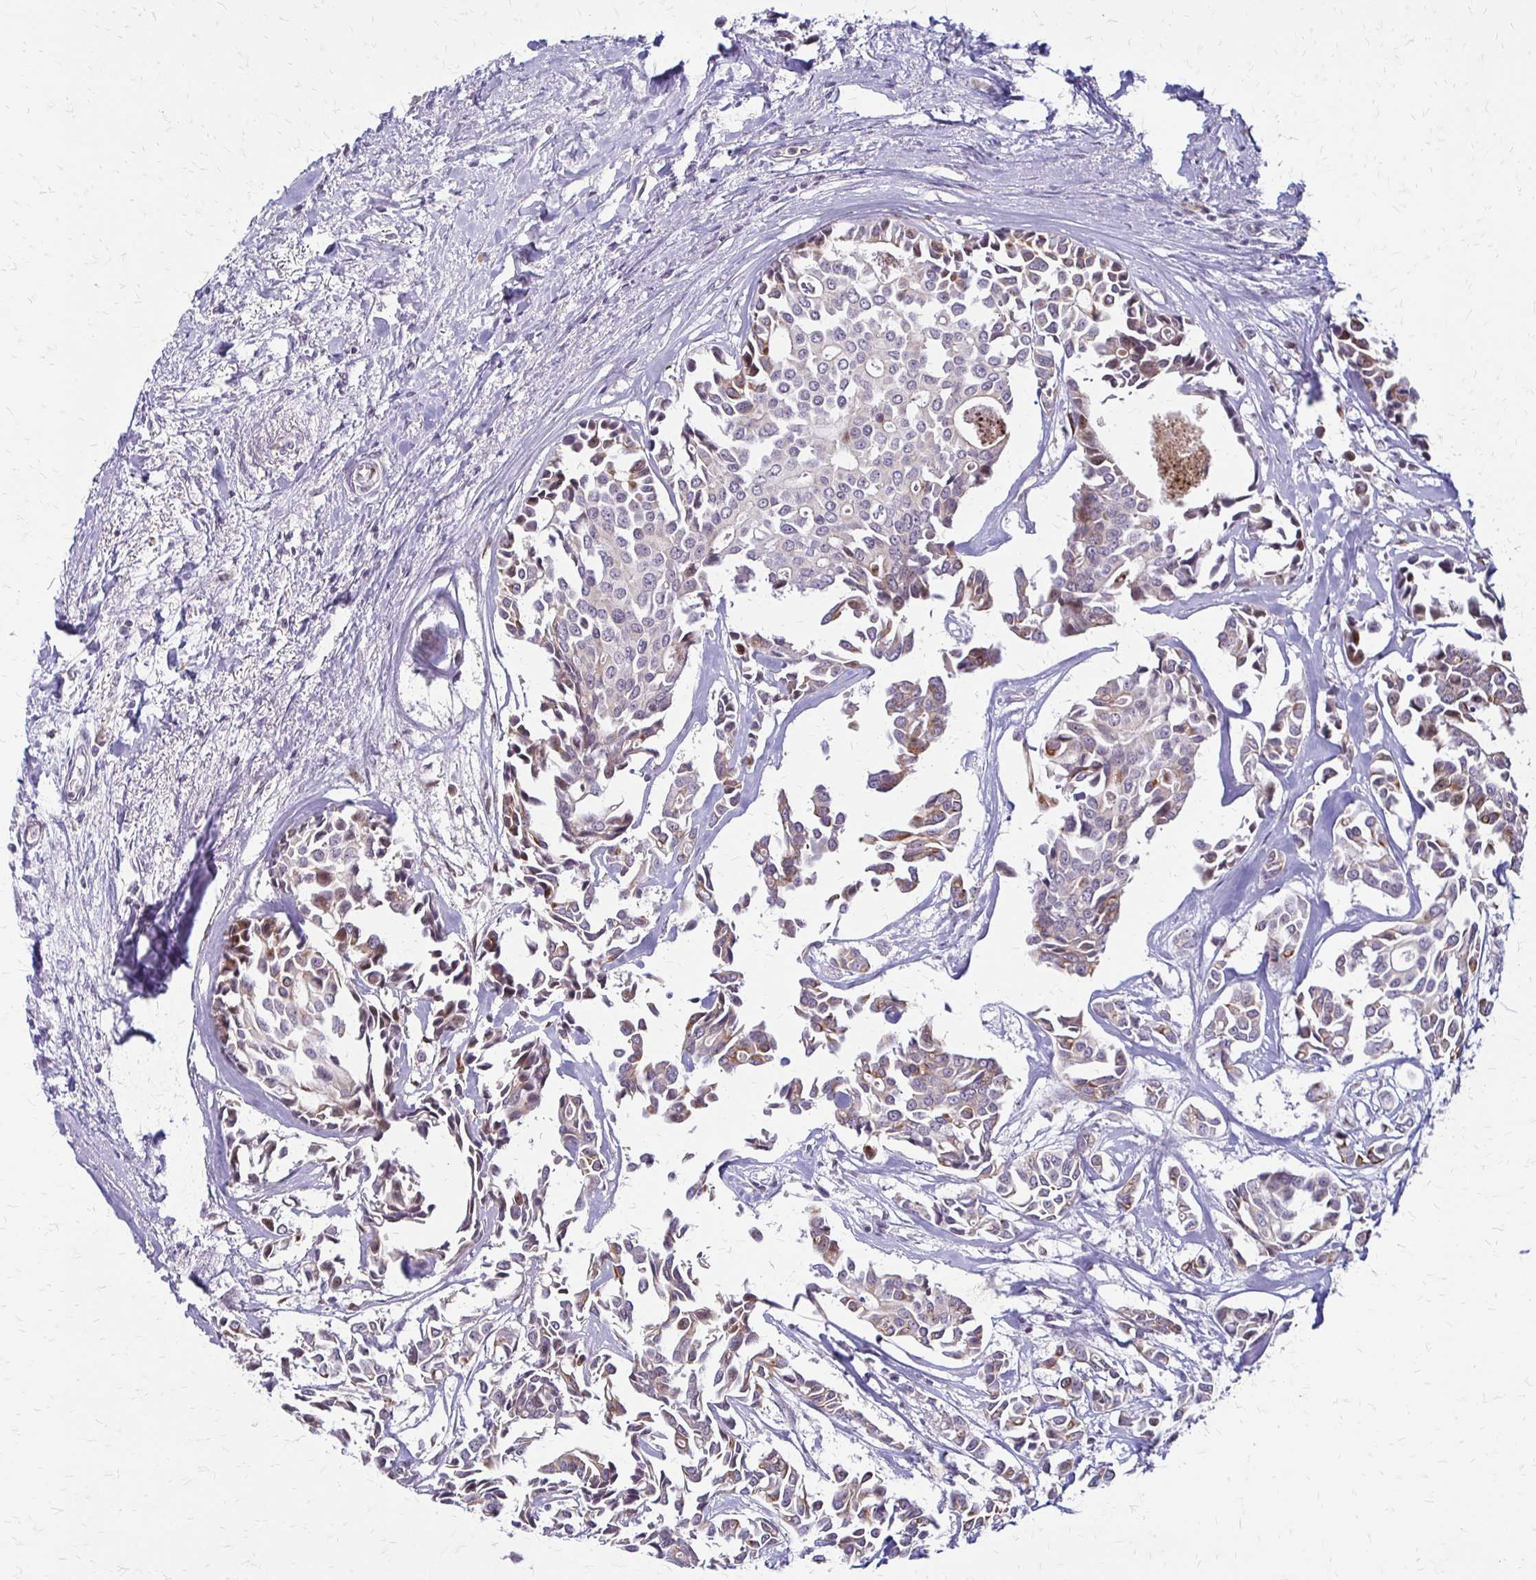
{"staining": {"intensity": "moderate", "quantity": "25%-75%", "location": "cytoplasmic/membranous,nuclear"}, "tissue": "breast cancer", "cell_type": "Tumor cells", "image_type": "cancer", "snomed": [{"axis": "morphology", "description": "Duct carcinoma"}, {"axis": "topography", "description": "Breast"}], "caption": "Protein expression analysis of human breast cancer reveals moderate cytoplasmic/membranous and nuclear staining in about 25%-75% of tumor cells.", "gene": "TRIR", "patient": {"sex": "female", "age": 54}}